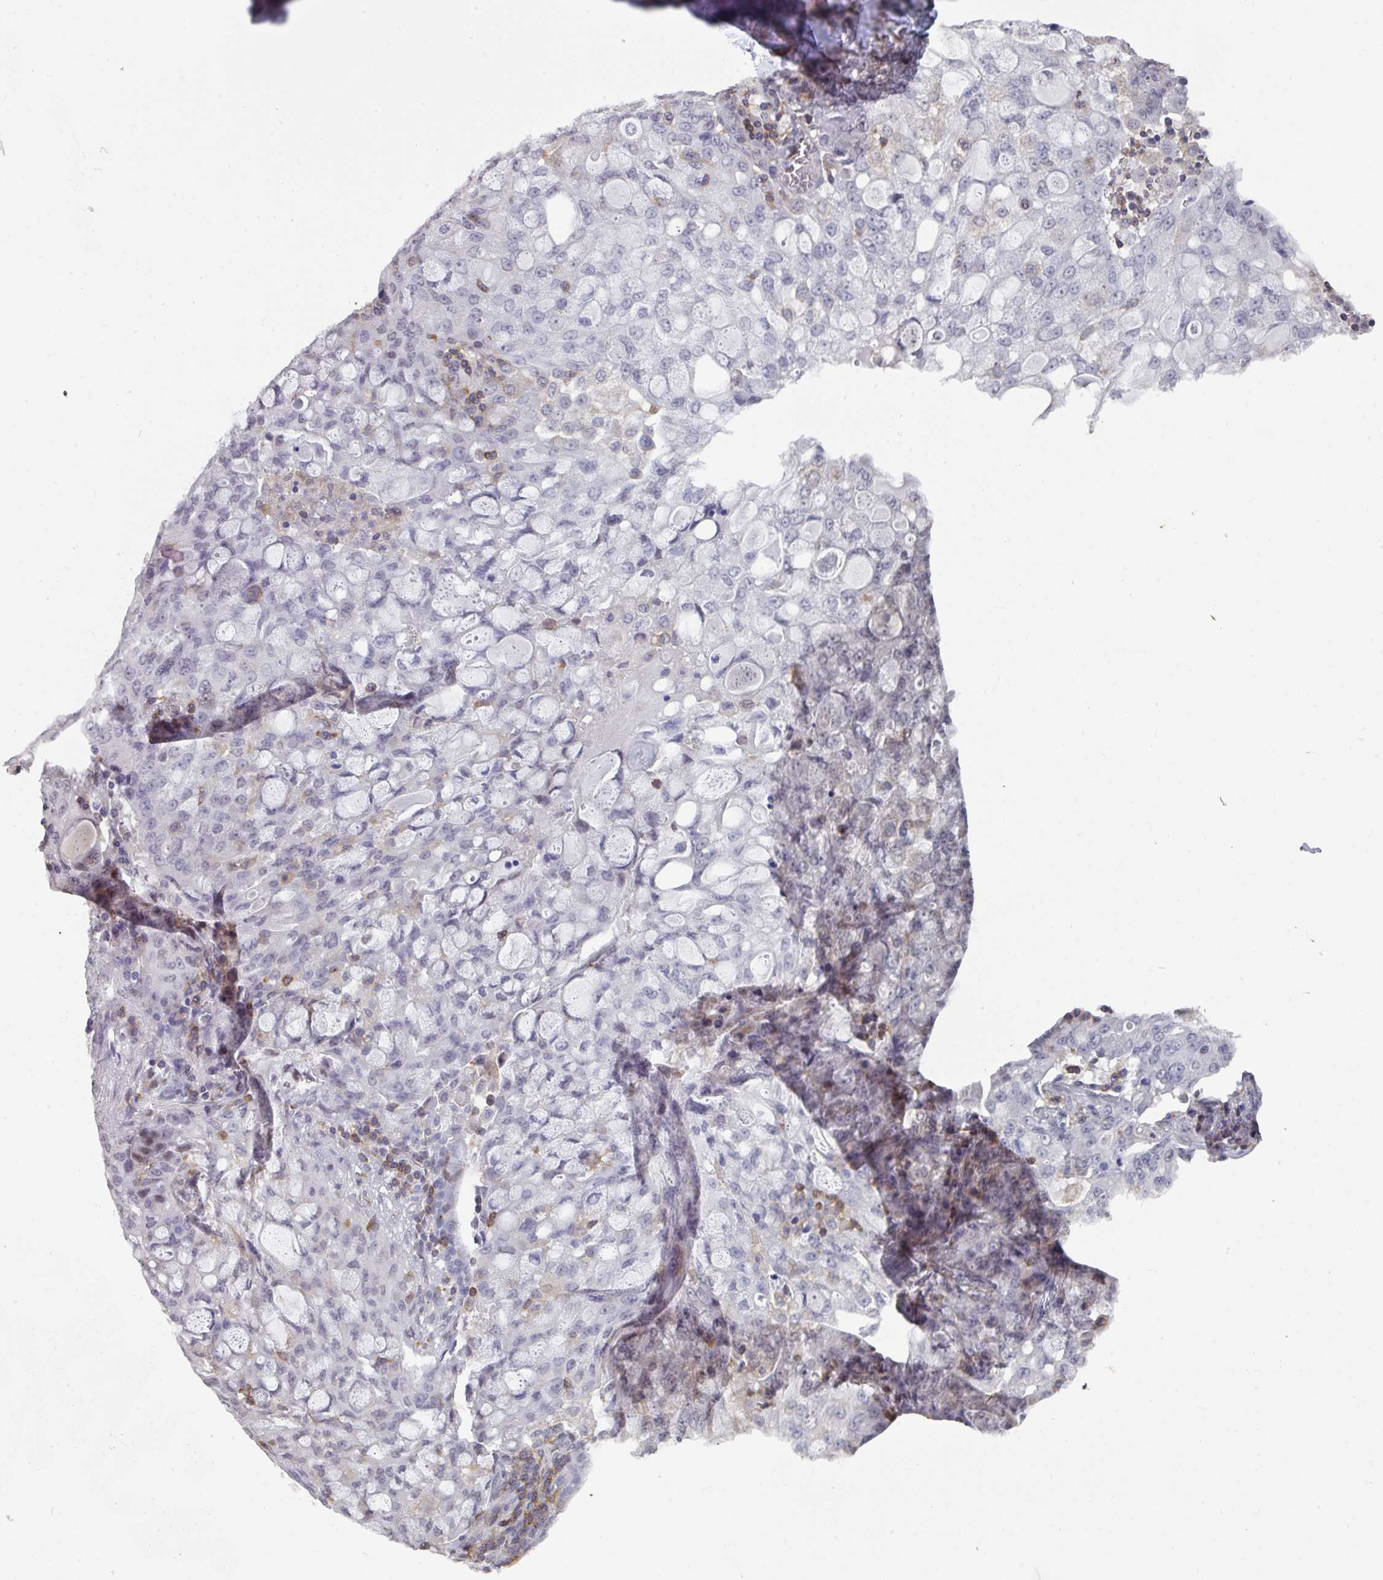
{"staining": {"intensity": "weak", "quantity": "<25%", "location": "nuclear"}, "tissue": "lung cancer", "cell_type": "Tumor cells", "image_type": "cancer", "snomed": [{"axis": "morphology", "description": "Adenocarcinoma, NOS"}, {"axis": "topography", "description": "Lung"}], "caption": "The photomicrograph shows no significant expression in tumor cells of adenocarcinoma (lung).", "gene": "RASAL3", "patient": {"sex": "male", "age": 76}}